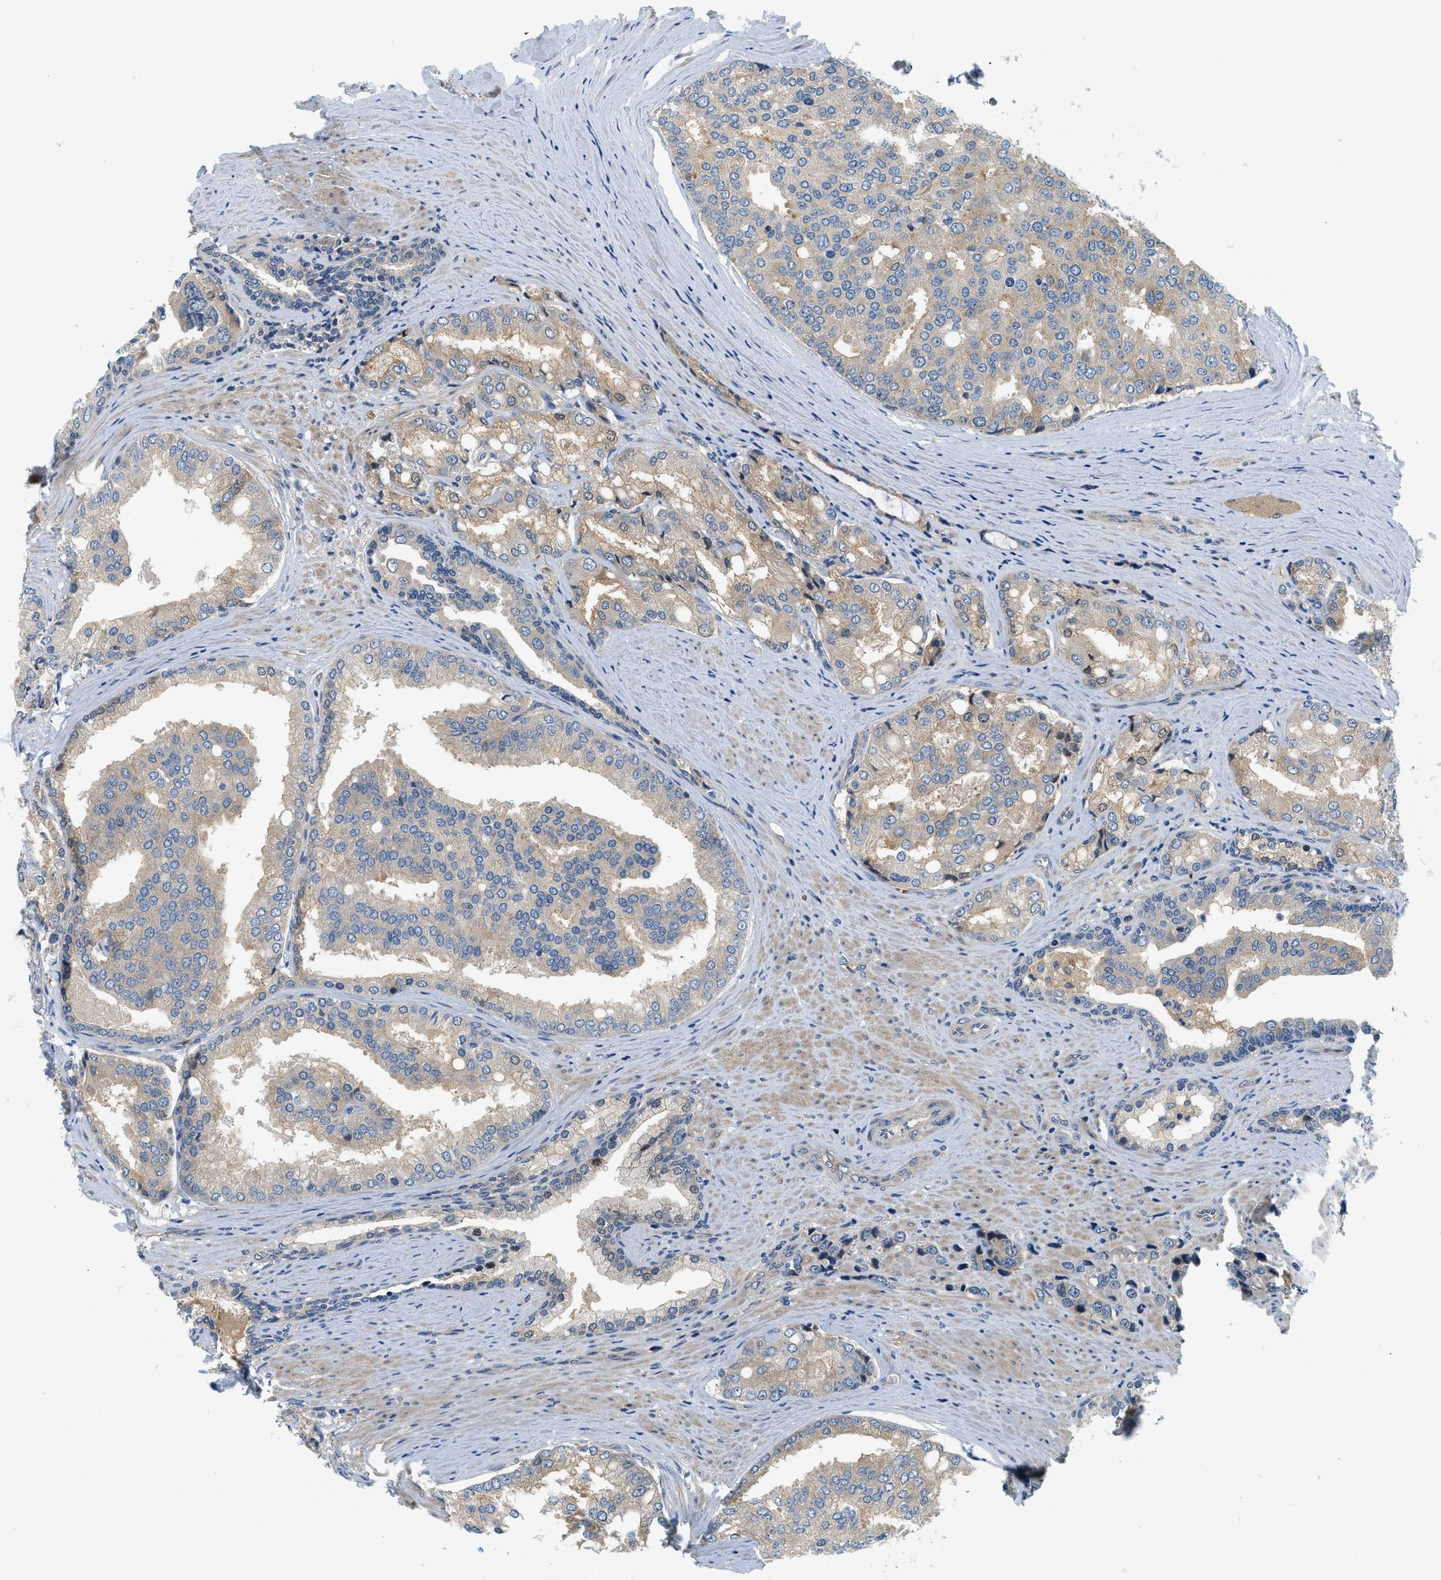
{"staining": {"intensity": "weak", "quantity": ">75%", "location": "cytoplasmic/membranous"}, "tissue": "prostate cancer", "cell_type": "Tumor cells", "image_type": "cancer", "snomed": [{"axis": "morphology", "description": "Adenocarcinoma, High grade"}, {"axis": "topography", "description": "Prostate"}], "caption": "Prostate adenocarcinoma (high-grade) was stained to show a protein in brown. There is low levels of weak cytoplasmic/membranous positivity in about >75% of tumor cells. The staining was performed using DAB (3,3'-diaminobenzidine) to visualize the protein expression in brown, while the nuclei were stained in blue with hematoxylin (Magnification: 20x).", "gene": "KCNK1", "patient": {"sex": "male", "age": 50}}